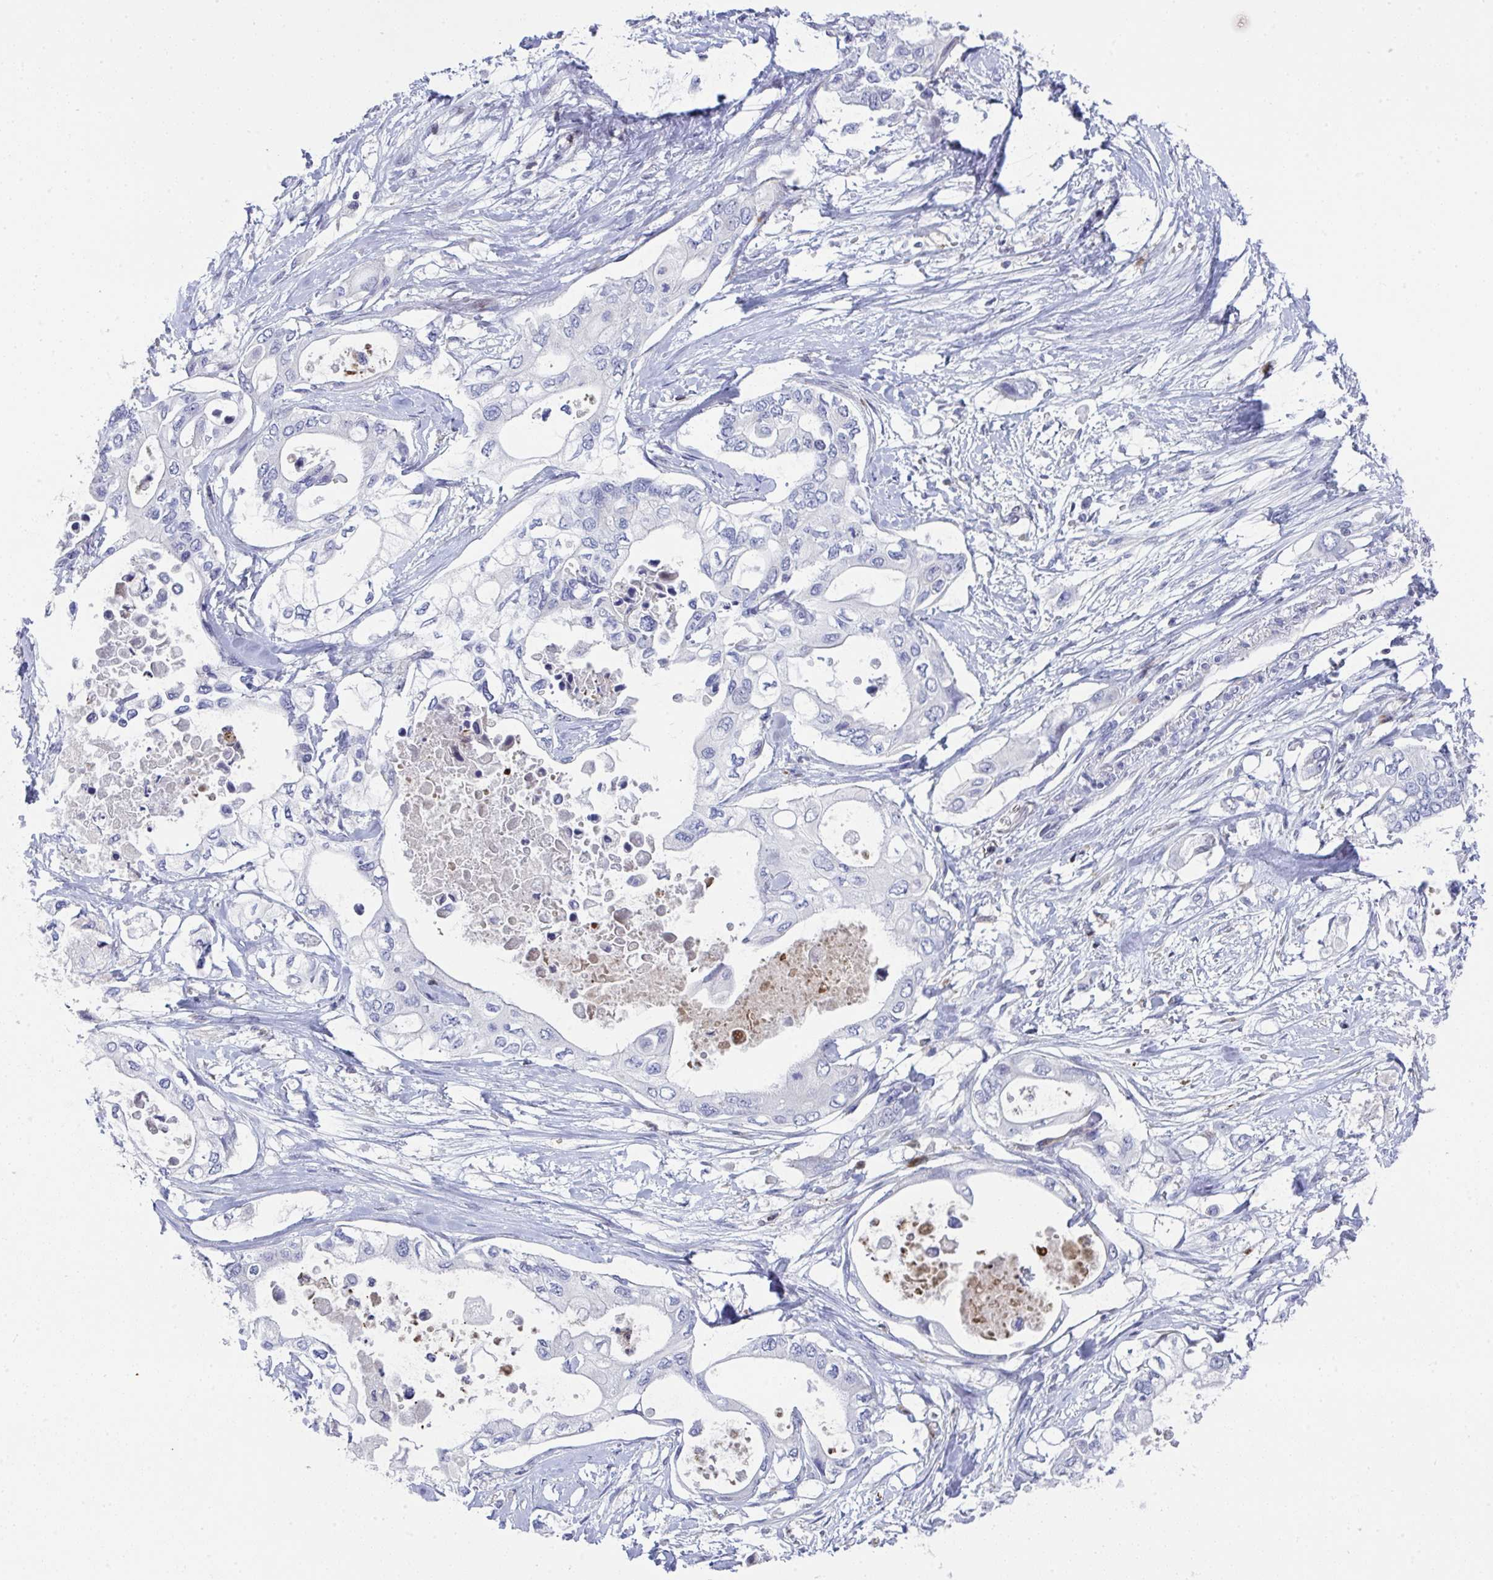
{"staining": {"intensity": "negative", "quantity": "none", "location": "none"}, "tissue": "pancreatic cancer", "cell_type": "Tumor cells", "image_type": "cancer", "snomed": [{"axis": "morphology", "description": "Adenocarcinoma, NOS"}, {"axis": "topography", "description": "Pancreas"}], "caption": "The photomicrograph demonstrates no staining of tumor cells in pancreatic cancer.", "gene": "AOC2", "patient": {"sex": "female", "age": 63}}